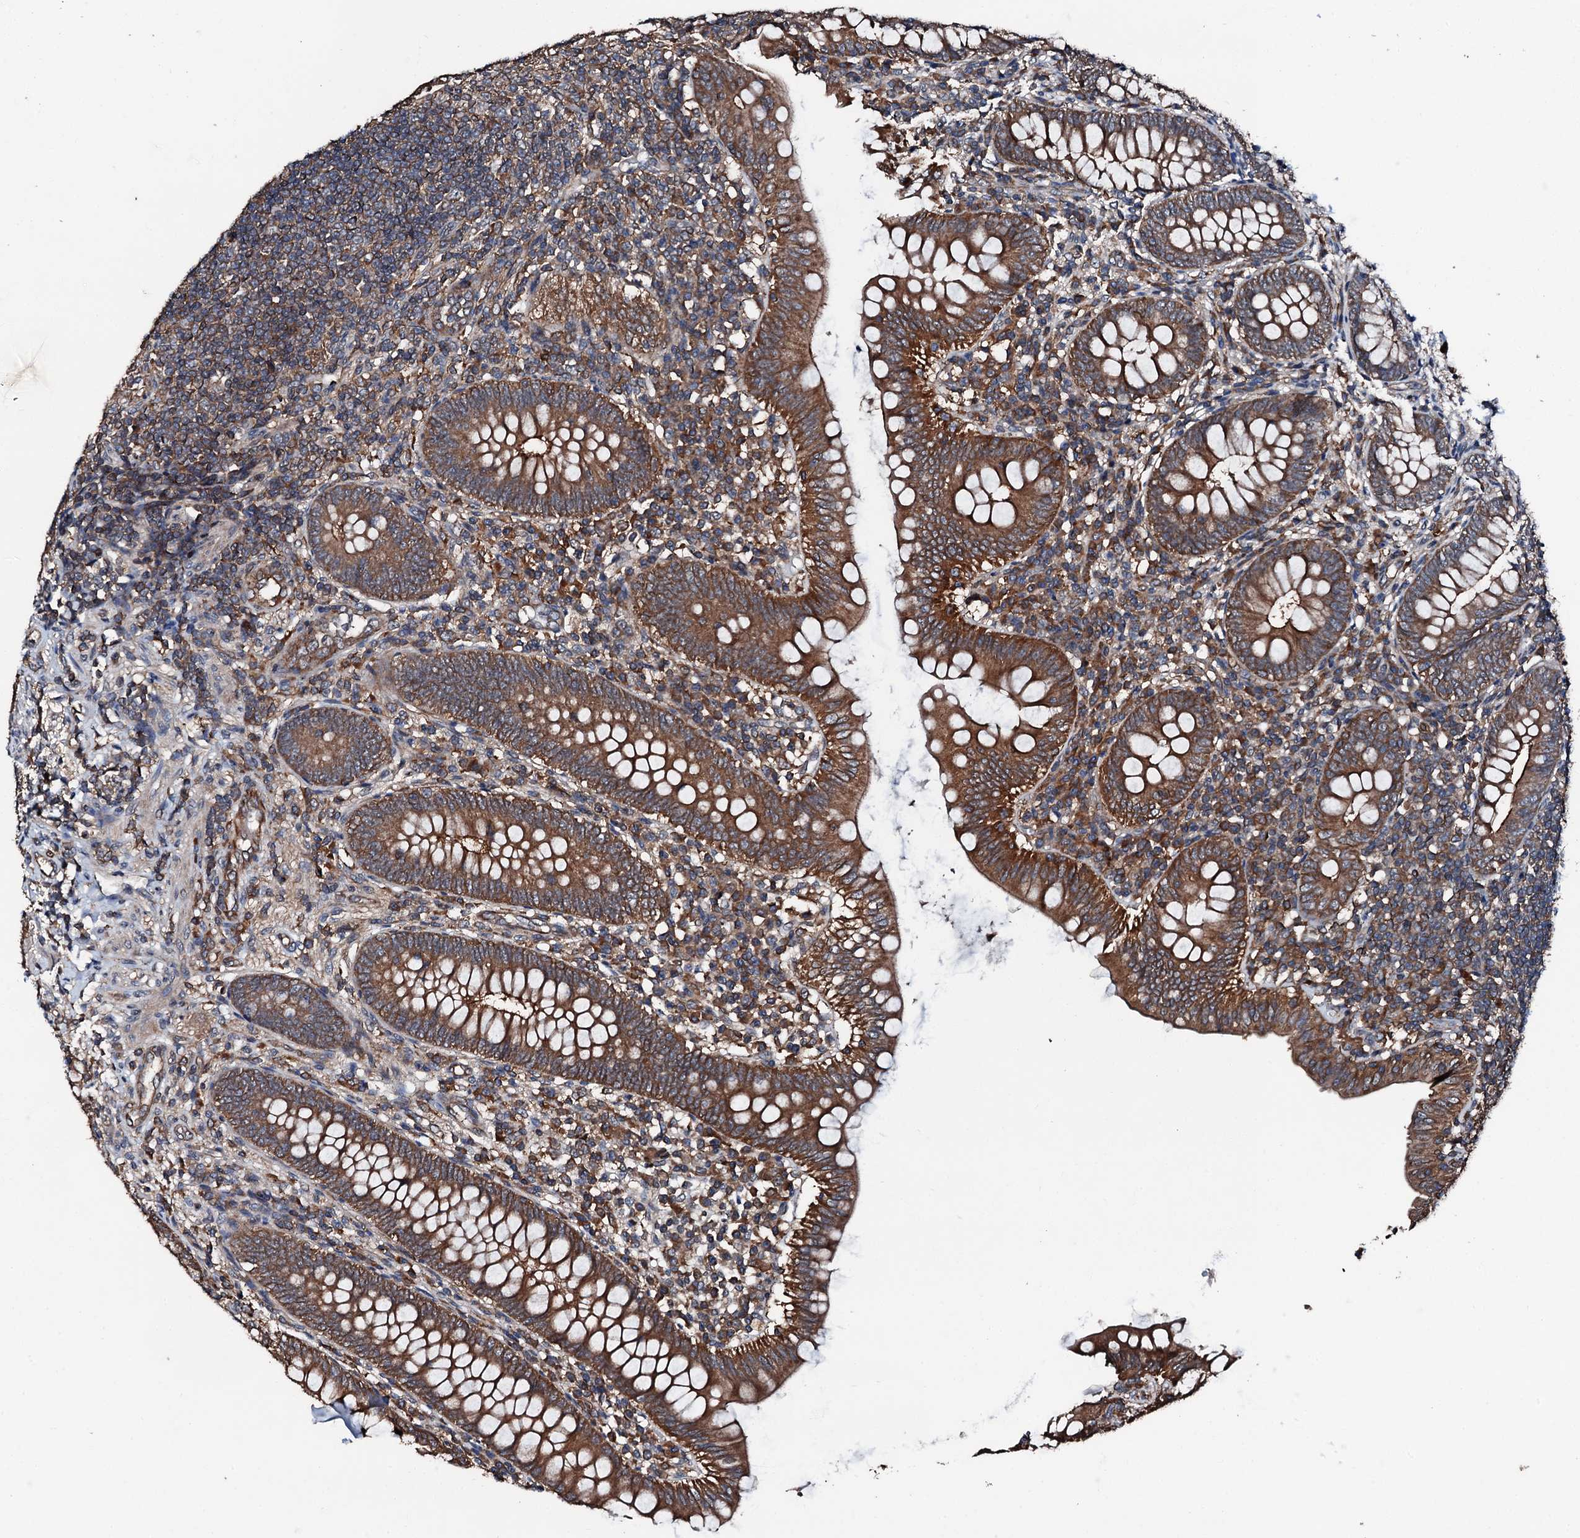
{"staining": {"intensity": "strong", "quantity": ">75%", "location": "cytoplasmic/membranous"}, "tissue": "appendix", "cell_type": "Glandular cells", "image_type": "normal", "snomed": [{"axis": "morphology", "description": "Normal tissue, NOS"}, {"axis": "topography", "description": "Appendix"}], "caption": "DAB immunohistochemical staining of benign appendix reveals strong cytoplasmic/membranous protein staining in approximately >75% of glandular cells. The protein of interest is stained brown, and the nuclei are stained in blue (DAB (3,3'-diaminobenzidine) IHC with brightfield microscopy, high magnification).", "gene": "FGD4", "patient": {"sex": "male", "age": 14}}